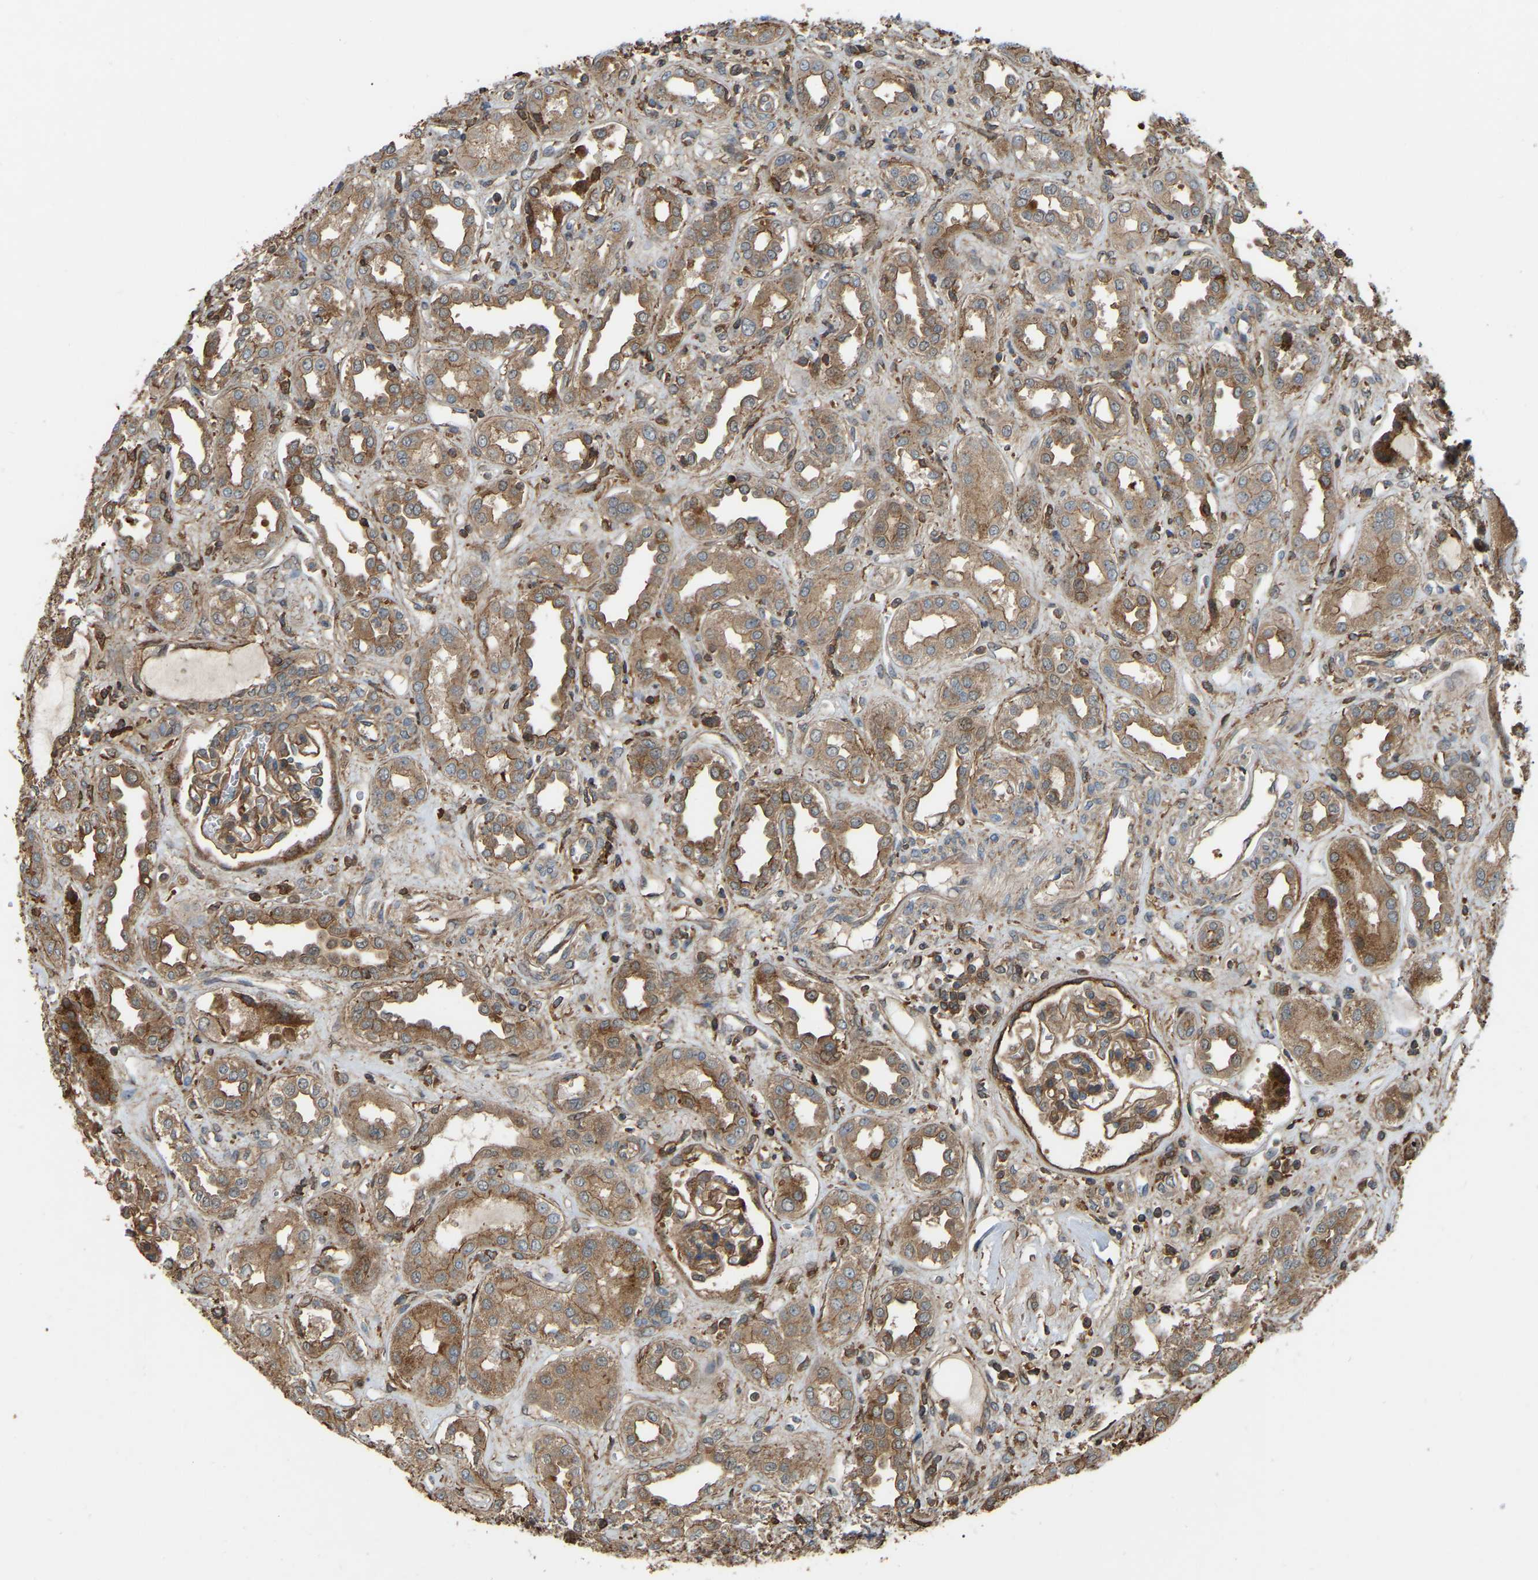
{"staining": {"intensity": "moderate", "quantity": ">75%", "location": "cytoplasmic/membranous"}, "tissue": "kidney", "cell_type": "Cells in glomeruli", "image_type": "normal", "snomed": [{"axis": "morphology", "description": "Normal tissue, NOS"}, {"axis": "topography", "description": "Kidney"}], "caption": "A photomicrograph of human kidney stained for a protein displays moderate cytoplasmic/membranous brown staining in cells in glomeruli. (Brightfield microscopy of DAB IHC at high magnification).", "gene": "SAMD9L", "patient": {"sex": "male", "age": 59}}